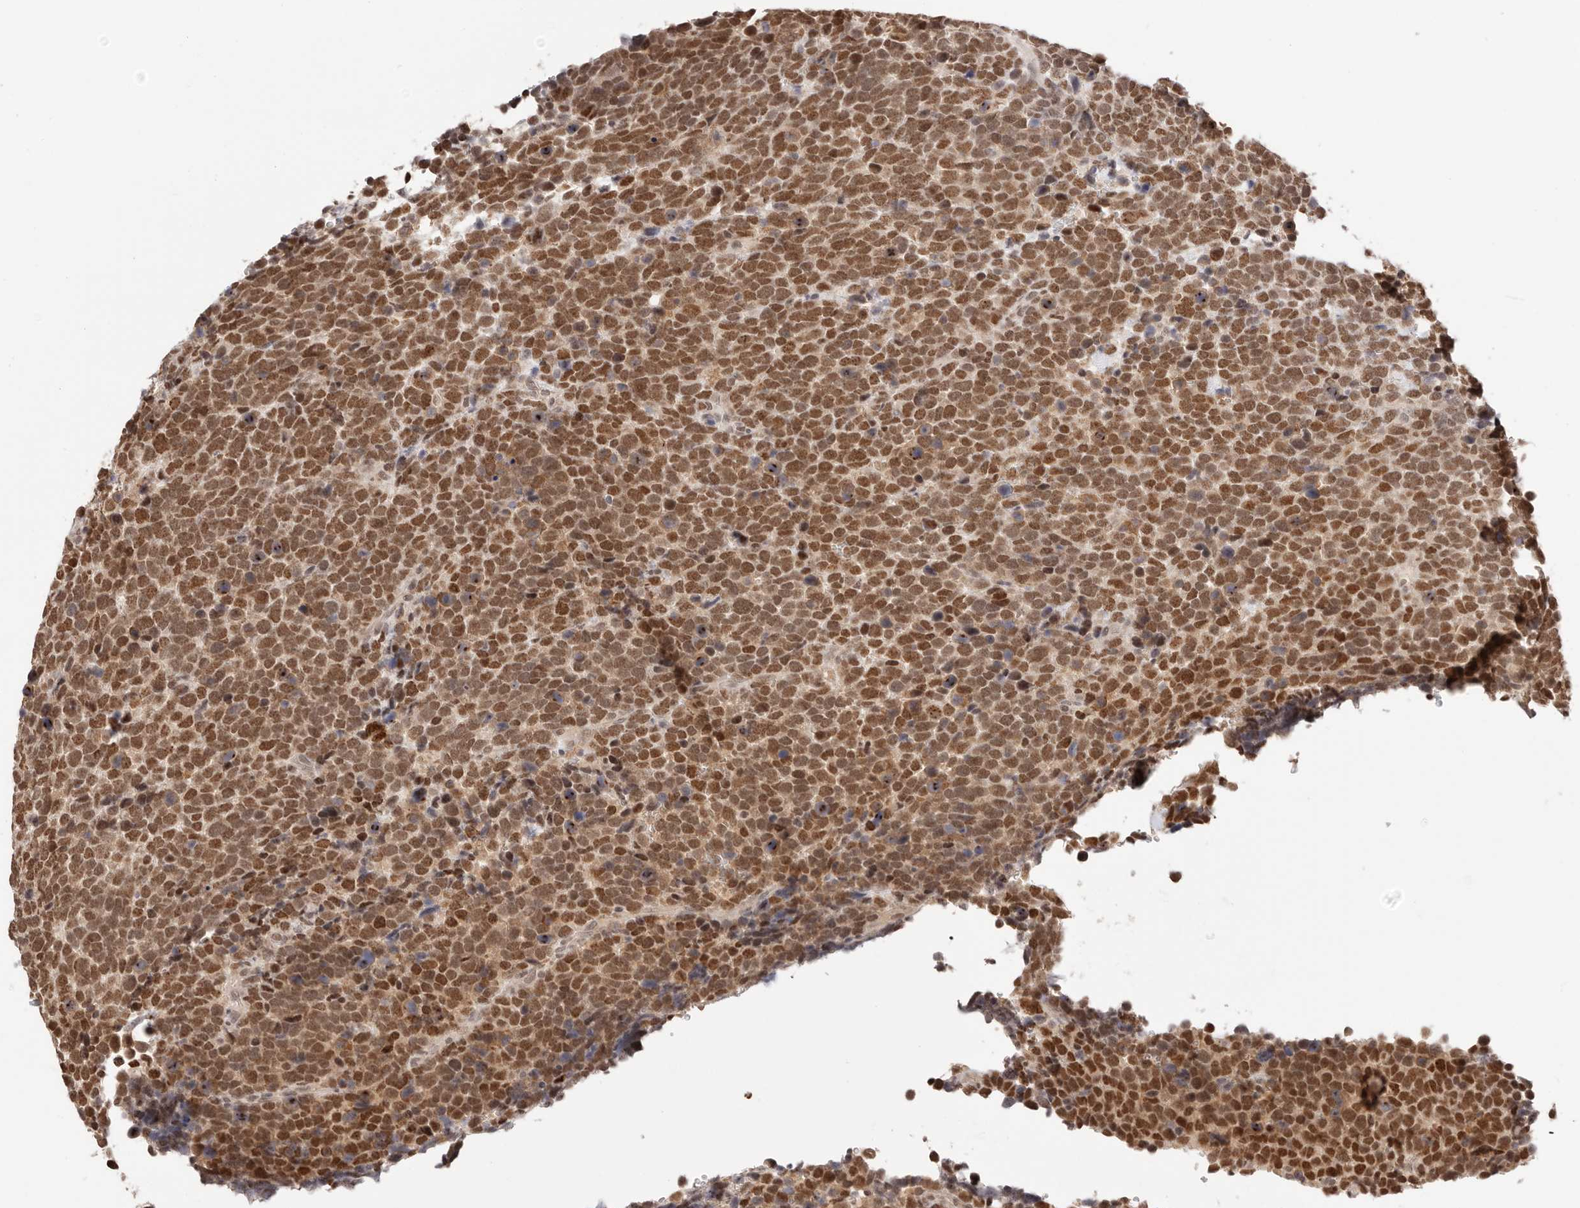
{"staining": {"intensity": "strong", "quantity": ">75%", "location": "nuclear"}, "tissue": "urothelial cancer", "cell_type": "Tumor cells", "image_type": "cancer", "snomed": [{"axis": "morphology", "description": "Urothelial carcinoma, High grade"}, {"axis": "topography", "description": "Urinary bladder"}], "caption": "Protein expression by IHC demonstrates strong nuclear positivity in about >75% of tumor cells in urothelial cancer.", "gene": "RFC3", "patient": {"sex": "female", "age": 82}}